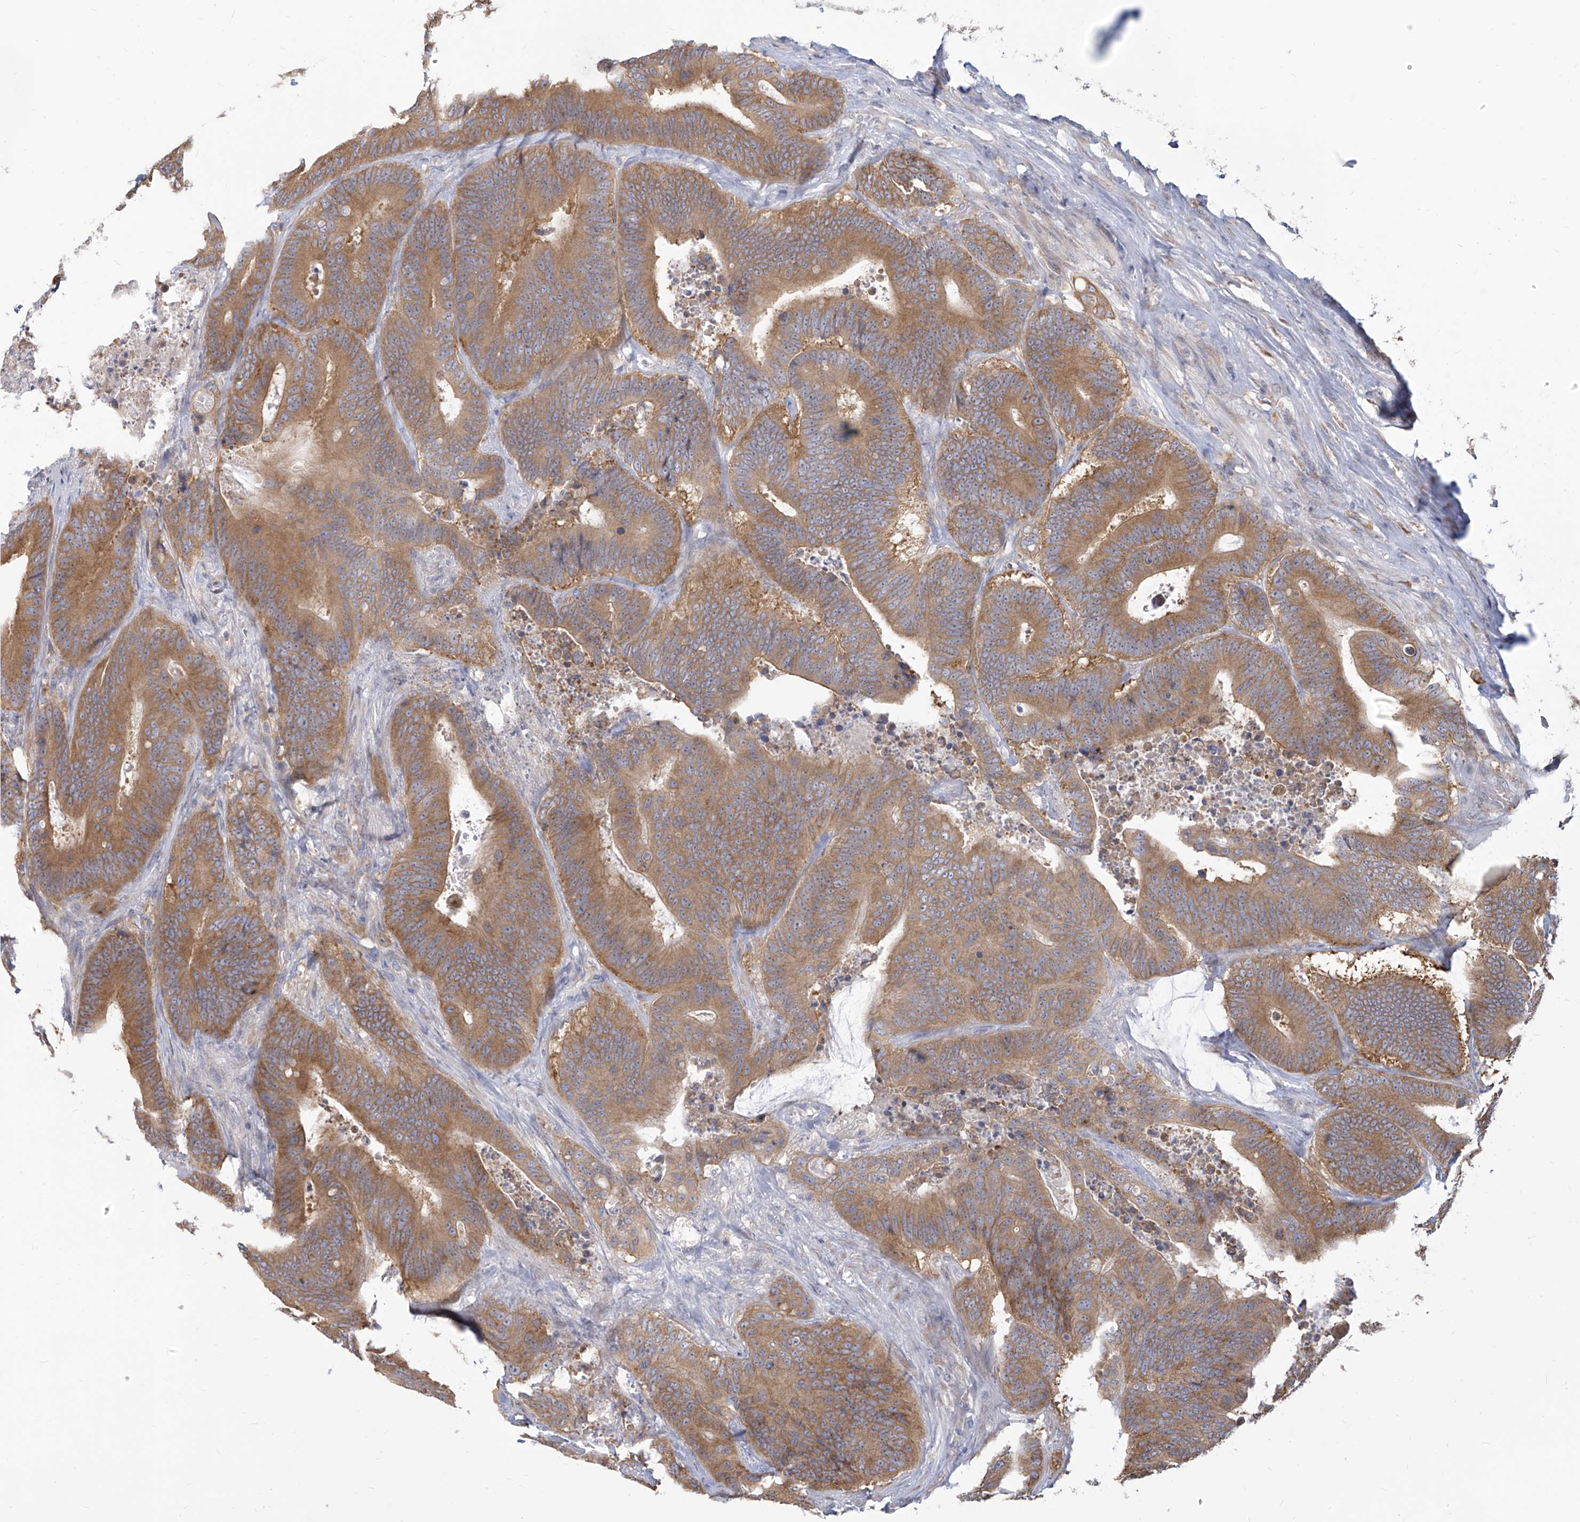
{"staining": {"intensity": "moderate", "quantity": ">75%", "location": "cytoplasmic/membranous"}, "tissue": "colorectal cancer", "cell_type": "Tumor cells", "image_type": "cancer", "snomed": [{"axis": "morphology", "description": "Adenocarcinoma, NOS"}, {"axis": "topography", "description": "Colon"}], "caption": "This is an image of IHC staining of adenocarcinoma (colorectal), which shows moderate positivity in the cytoplasmic/membranous of tumor cells.", "gene": "FAM83B", "patient": {"sex": "male", "age": 83}}